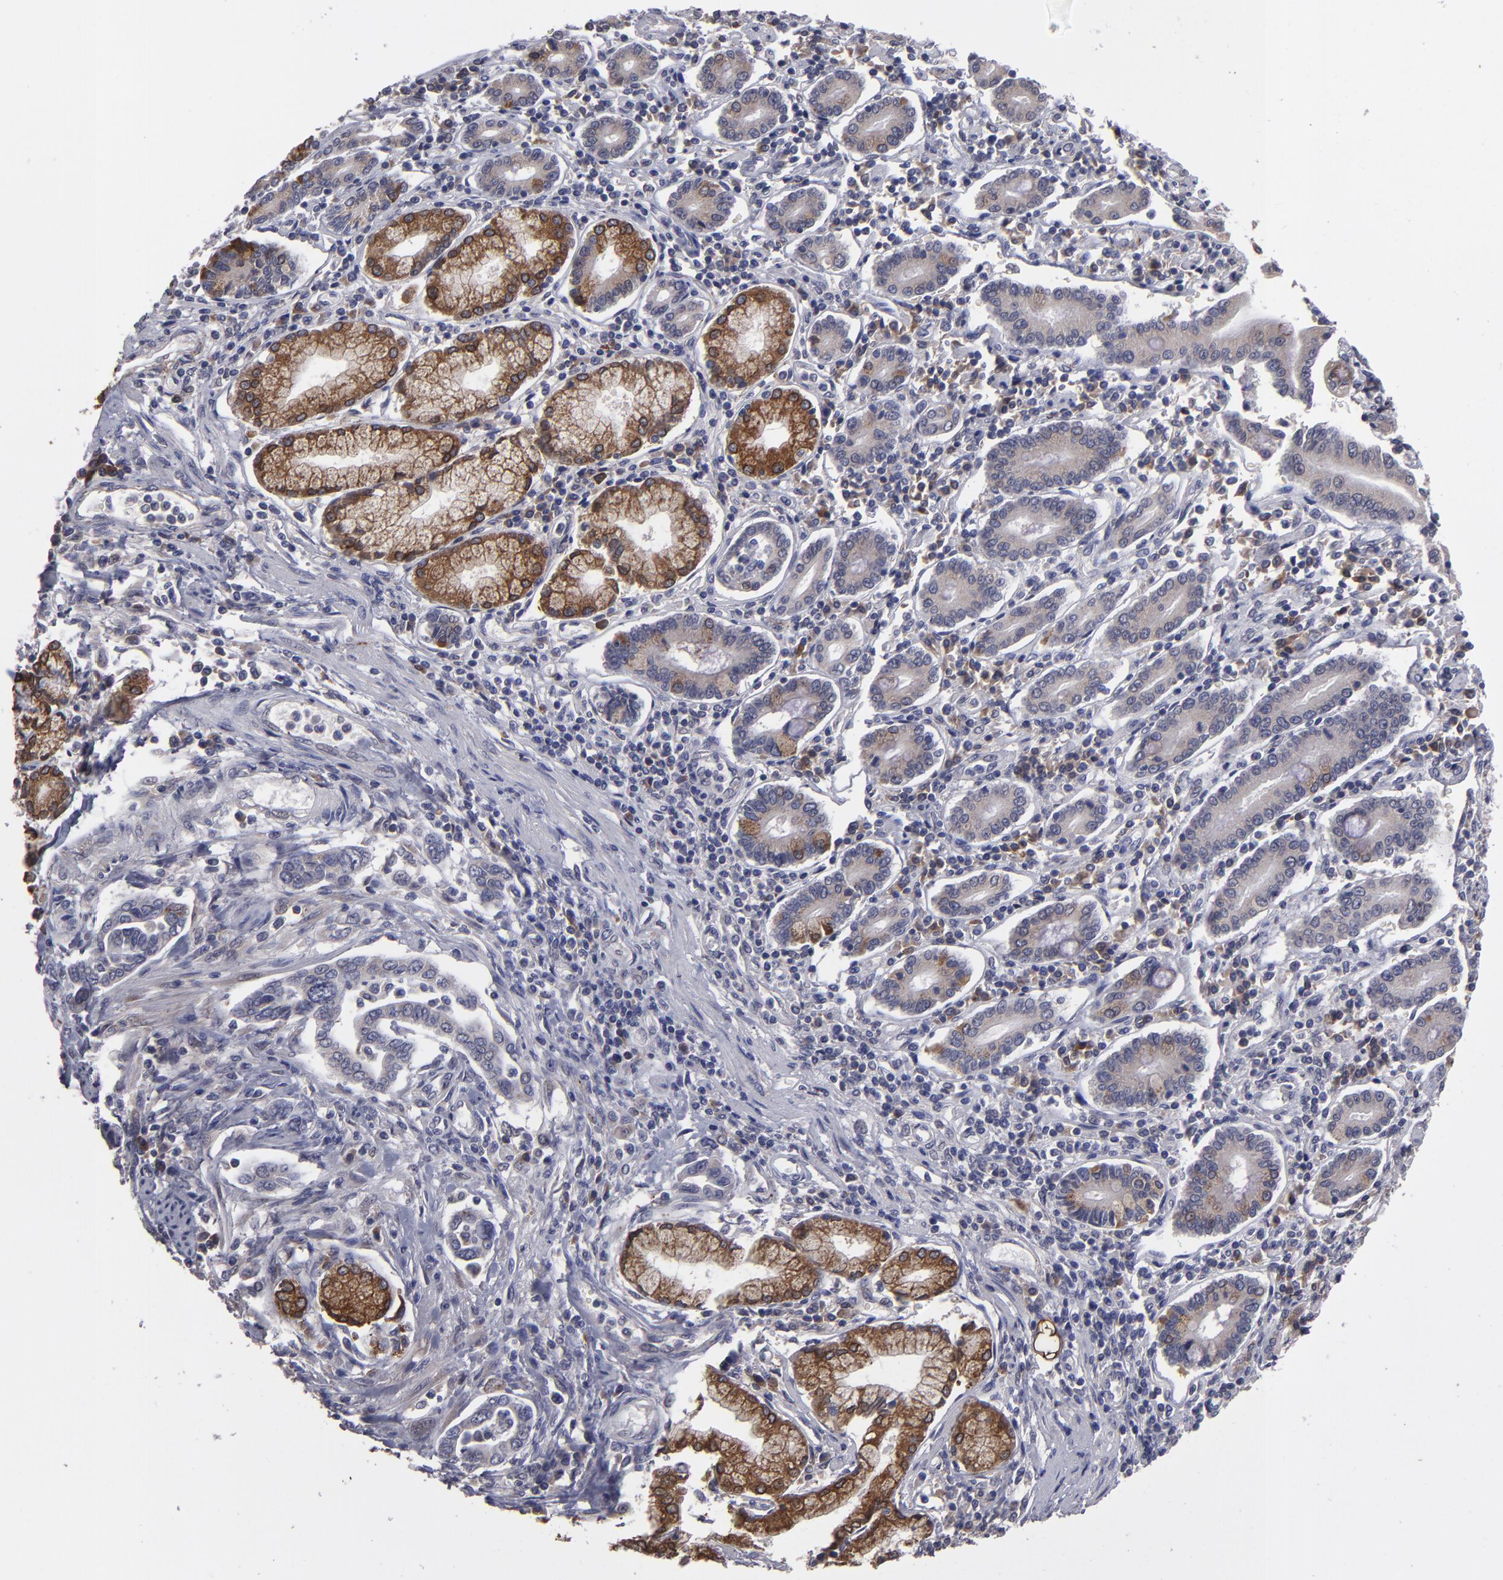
{"staining": {"intensity": "weak", "quantity": "25%-75%", "location": "cytoplasmic/membranous"}, "tissue": "pancreatic cancer", "cell_type": "Tumor cells", "image_type": "cancer", "snomed": [{"axis": "morphology", "description": "Adenocarcinoma, NOS"}, {"axis": "topography", "description": "Pancreas"}], "caption": "An image showing weak cytoplasmic/membranous positivity in about 25%-75% of tumor cells in pancreatic adenocarcinoma, as visualized by brown immunohistochemical staining.", "gene": "IL12A", "patient": {"sex": "female", "age": 57}}